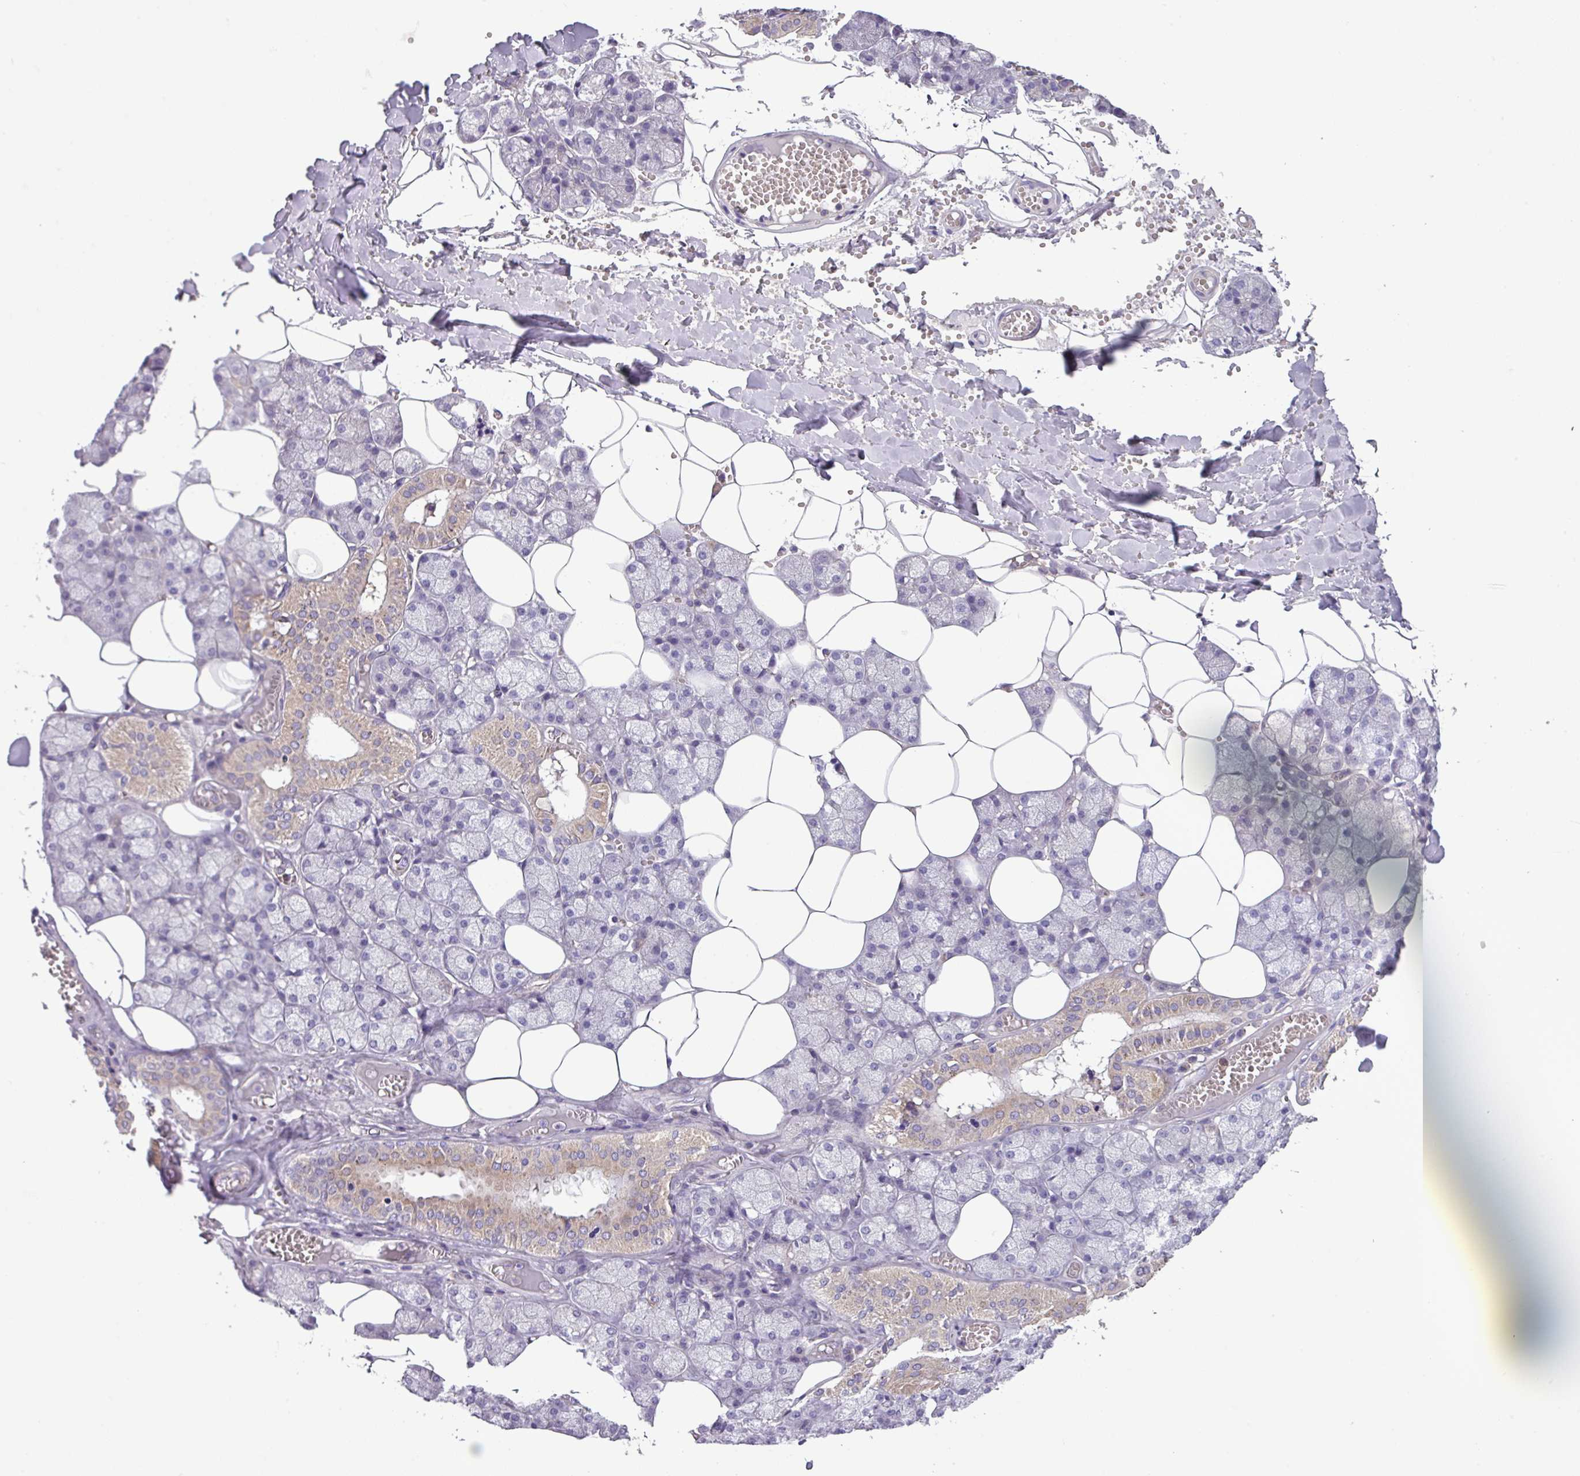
{"staining": {"intensity": "weak", "quantity": "<25%", "location": "cytoplasmic/membranous"}, "tissue": "salivary gland", "cell_type": "Glandular cells", "image_type": "normal", "snomed": [{"axis": "morphology", "description": "Normal tissue, NOS"}, {"axis": "topography", "description": "Salivary gland"}], "caption": "The immunohistochemistry histopathology image has no significant expression in glandular cells of salivary gland.", "gene": "SLC23A2", "patient": {"sex": "male", "age": 62}}